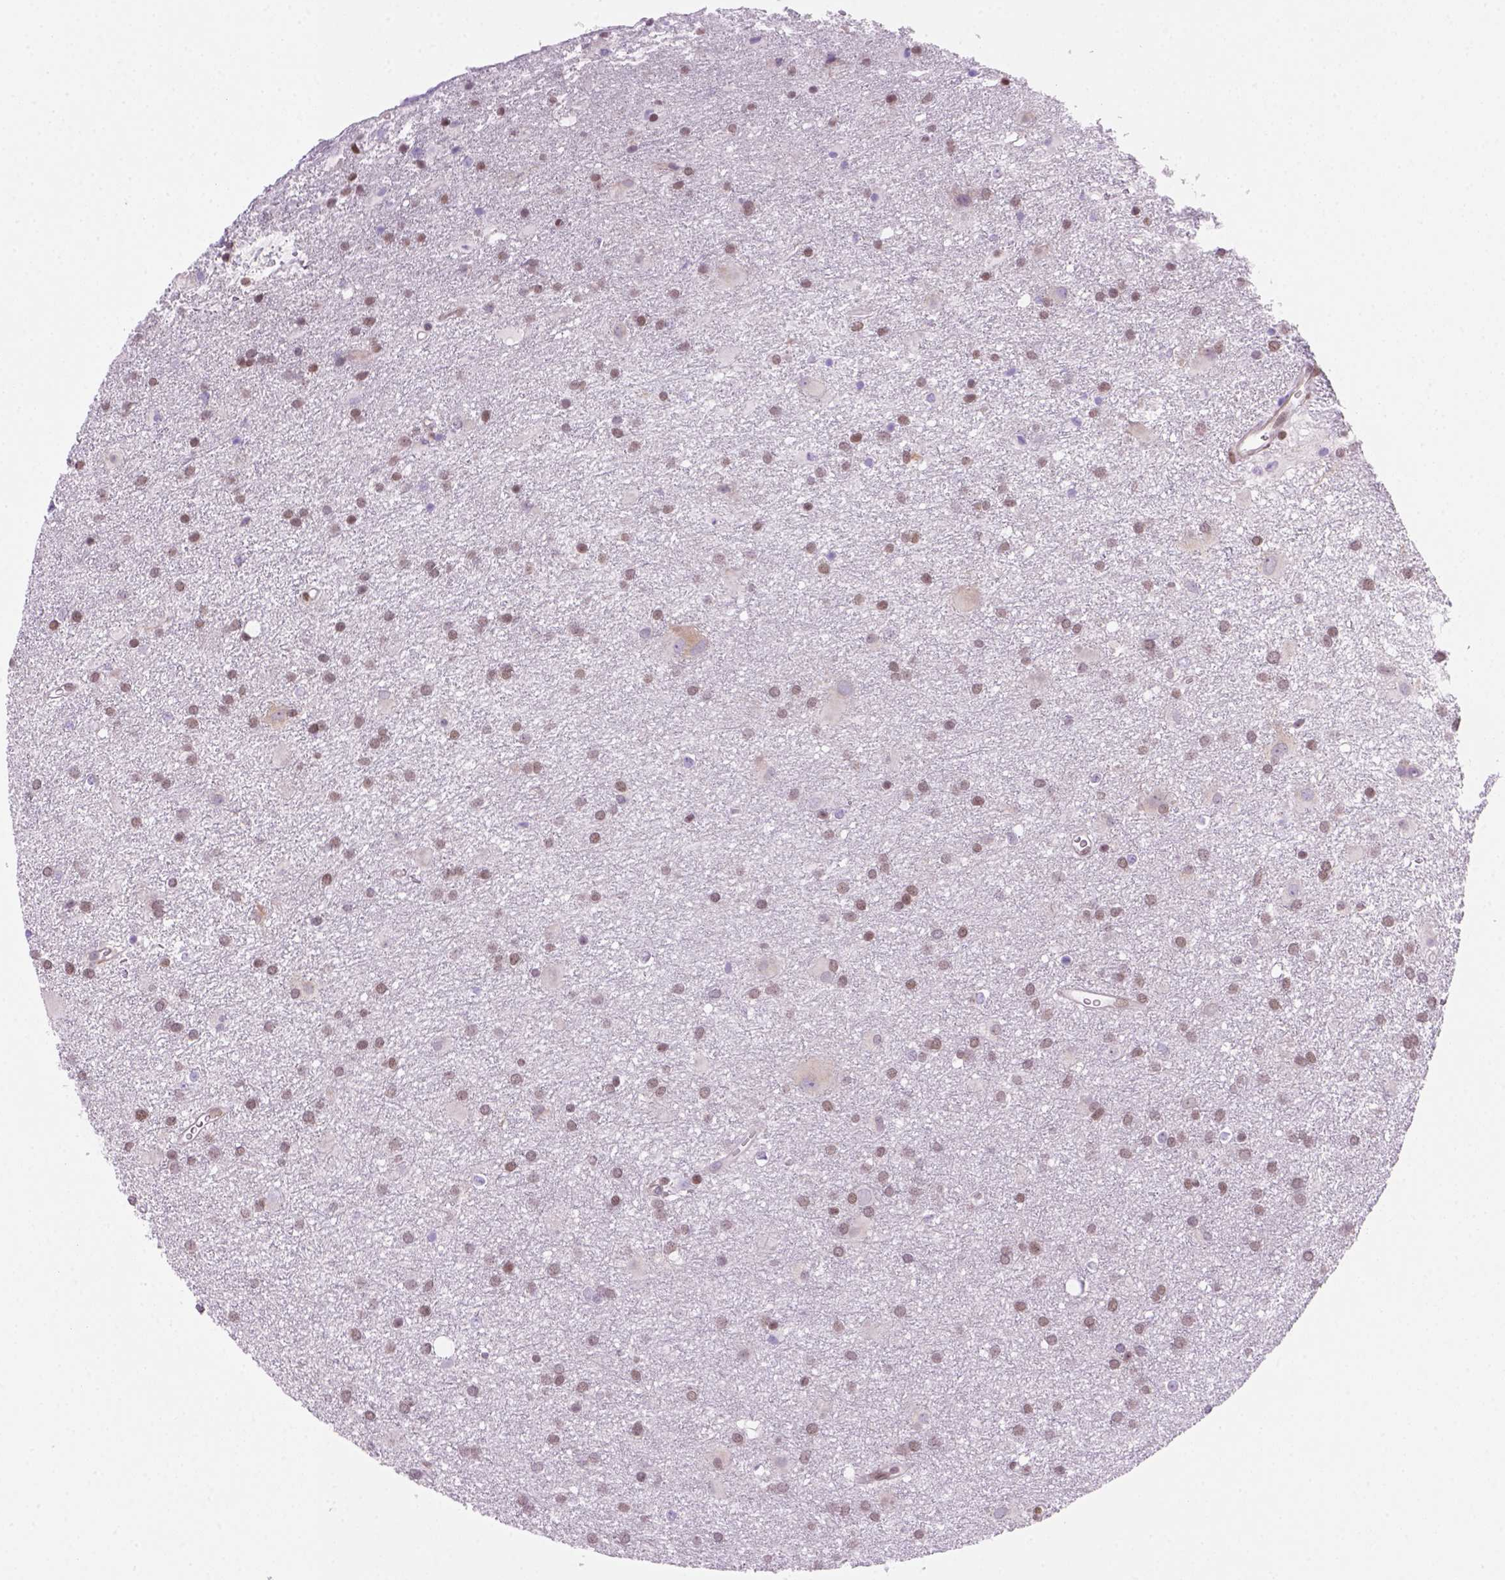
{"staining": {"intensity": "weak", "quantity": "25%-75%", "location": "nuclear"}, "tissue": "glioma", "cell_type": "Tumor cells", "image_type": "cancer", "snomed": [{"axis": "morphology", "description": "Glioma, malignant, Low grade"}, {"axis": "topography", "description": "Brain"}], "caption": "A histopathology image showing weak nuclear expression in about 25%-75% of tumor cells in glioma, as visualized by brown immunohistochemical staining.", "gene": "MGMT", "patient": {"sex": "male", "age": 58}}